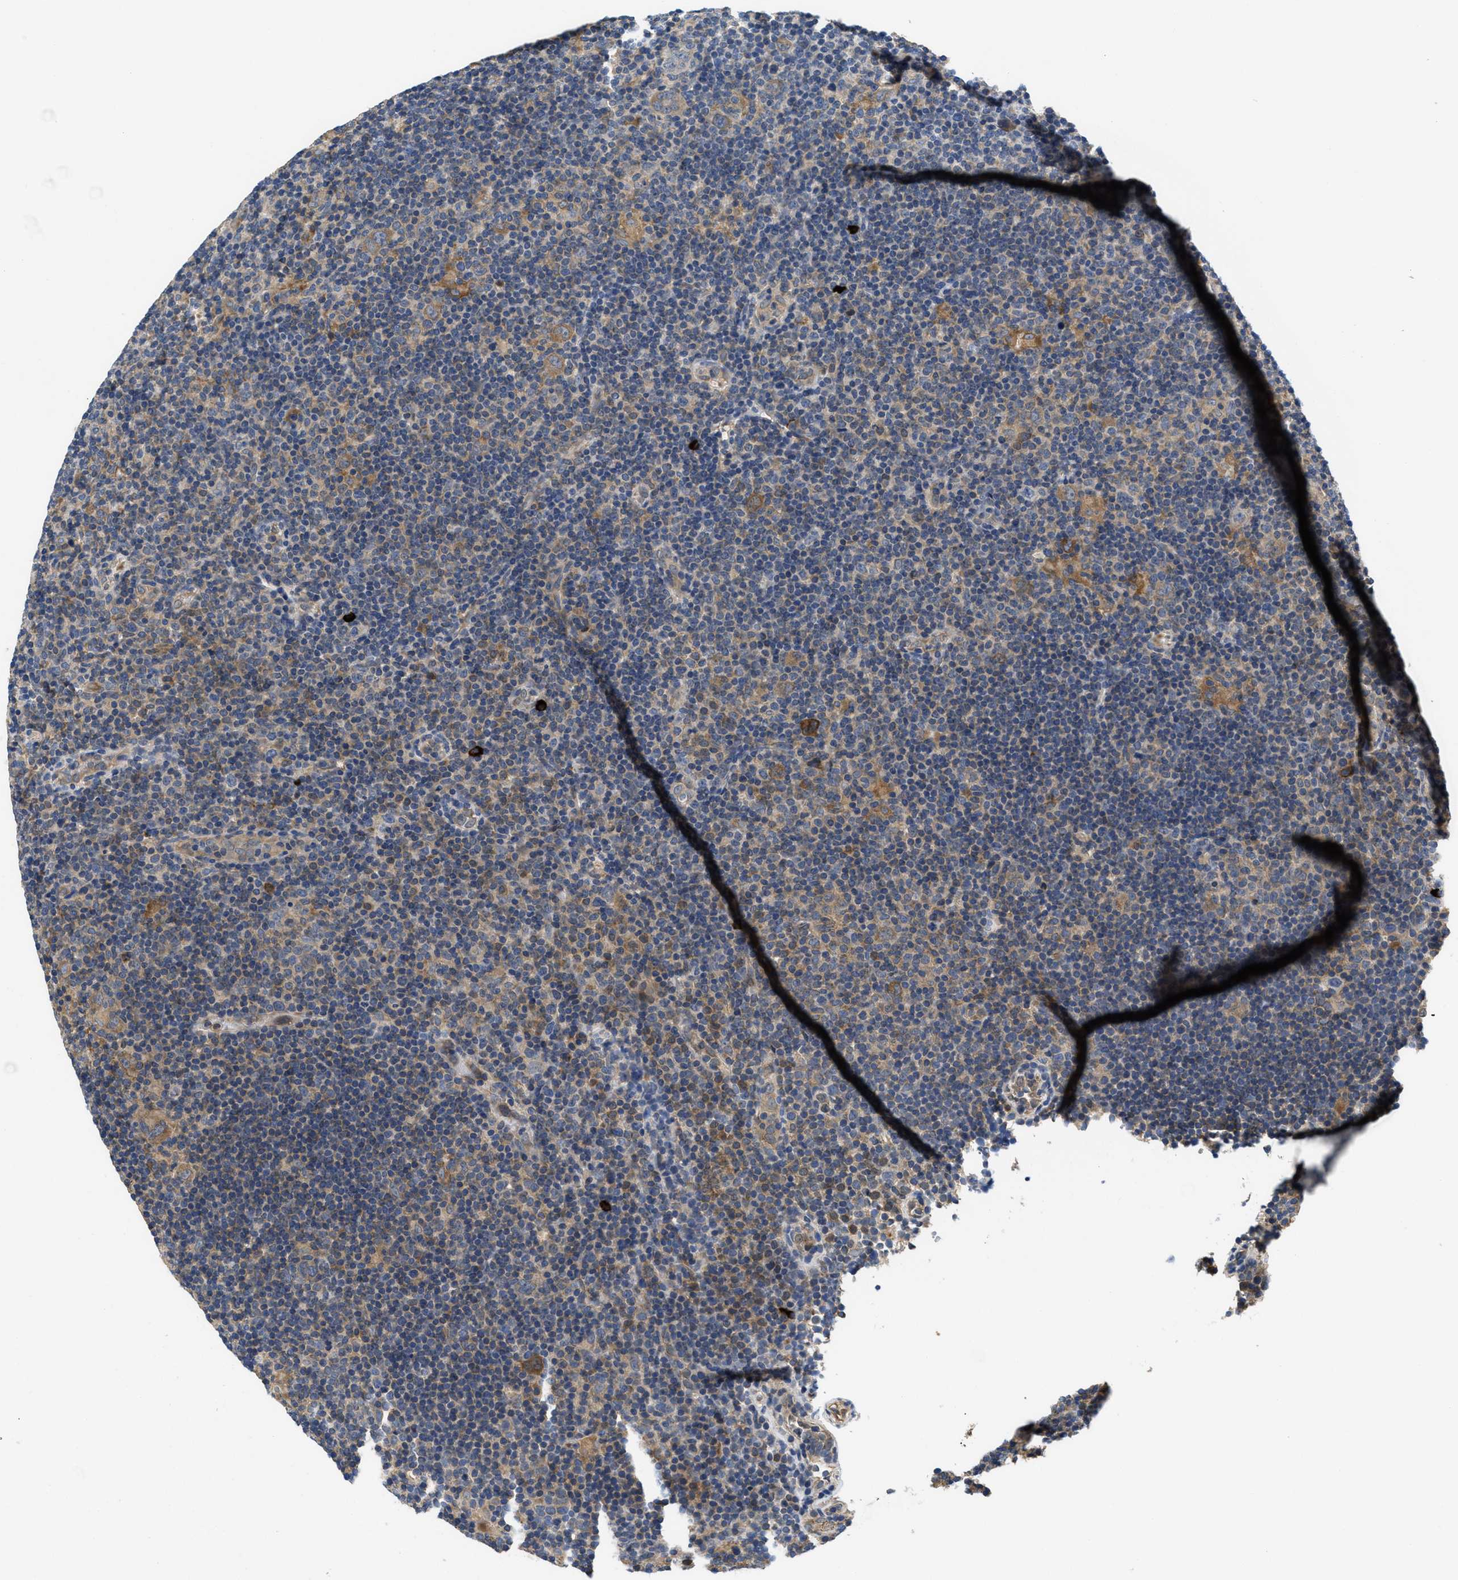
{"staining": {"intensity": "moderate", "quantity": ">75%", "location": "cytoplasmic/membranous"}, "tissue": "lymphoma", "cell_type": "Tumor cells", "image_type": "cancer", "snomed": [{"axis": "morphology", "description": "Hodgkin's disease, NOS"}, {"axis": "topography", "description": "Lymph node"}], "caption": "The image demonstrates a brown stain indicating the presence of a protein in the cytoplasmic/membranous of tumor cells in Hodgkin's disease. The staining was performed using DAB (3,3'-diaminobenzidine) to visualize the protein expression in brown, while the nuclei were stained in blue with hematoxylin (Magnification: 20x).", "gene": "GALK1", "patient": {"sex": "female", "age": 57}}